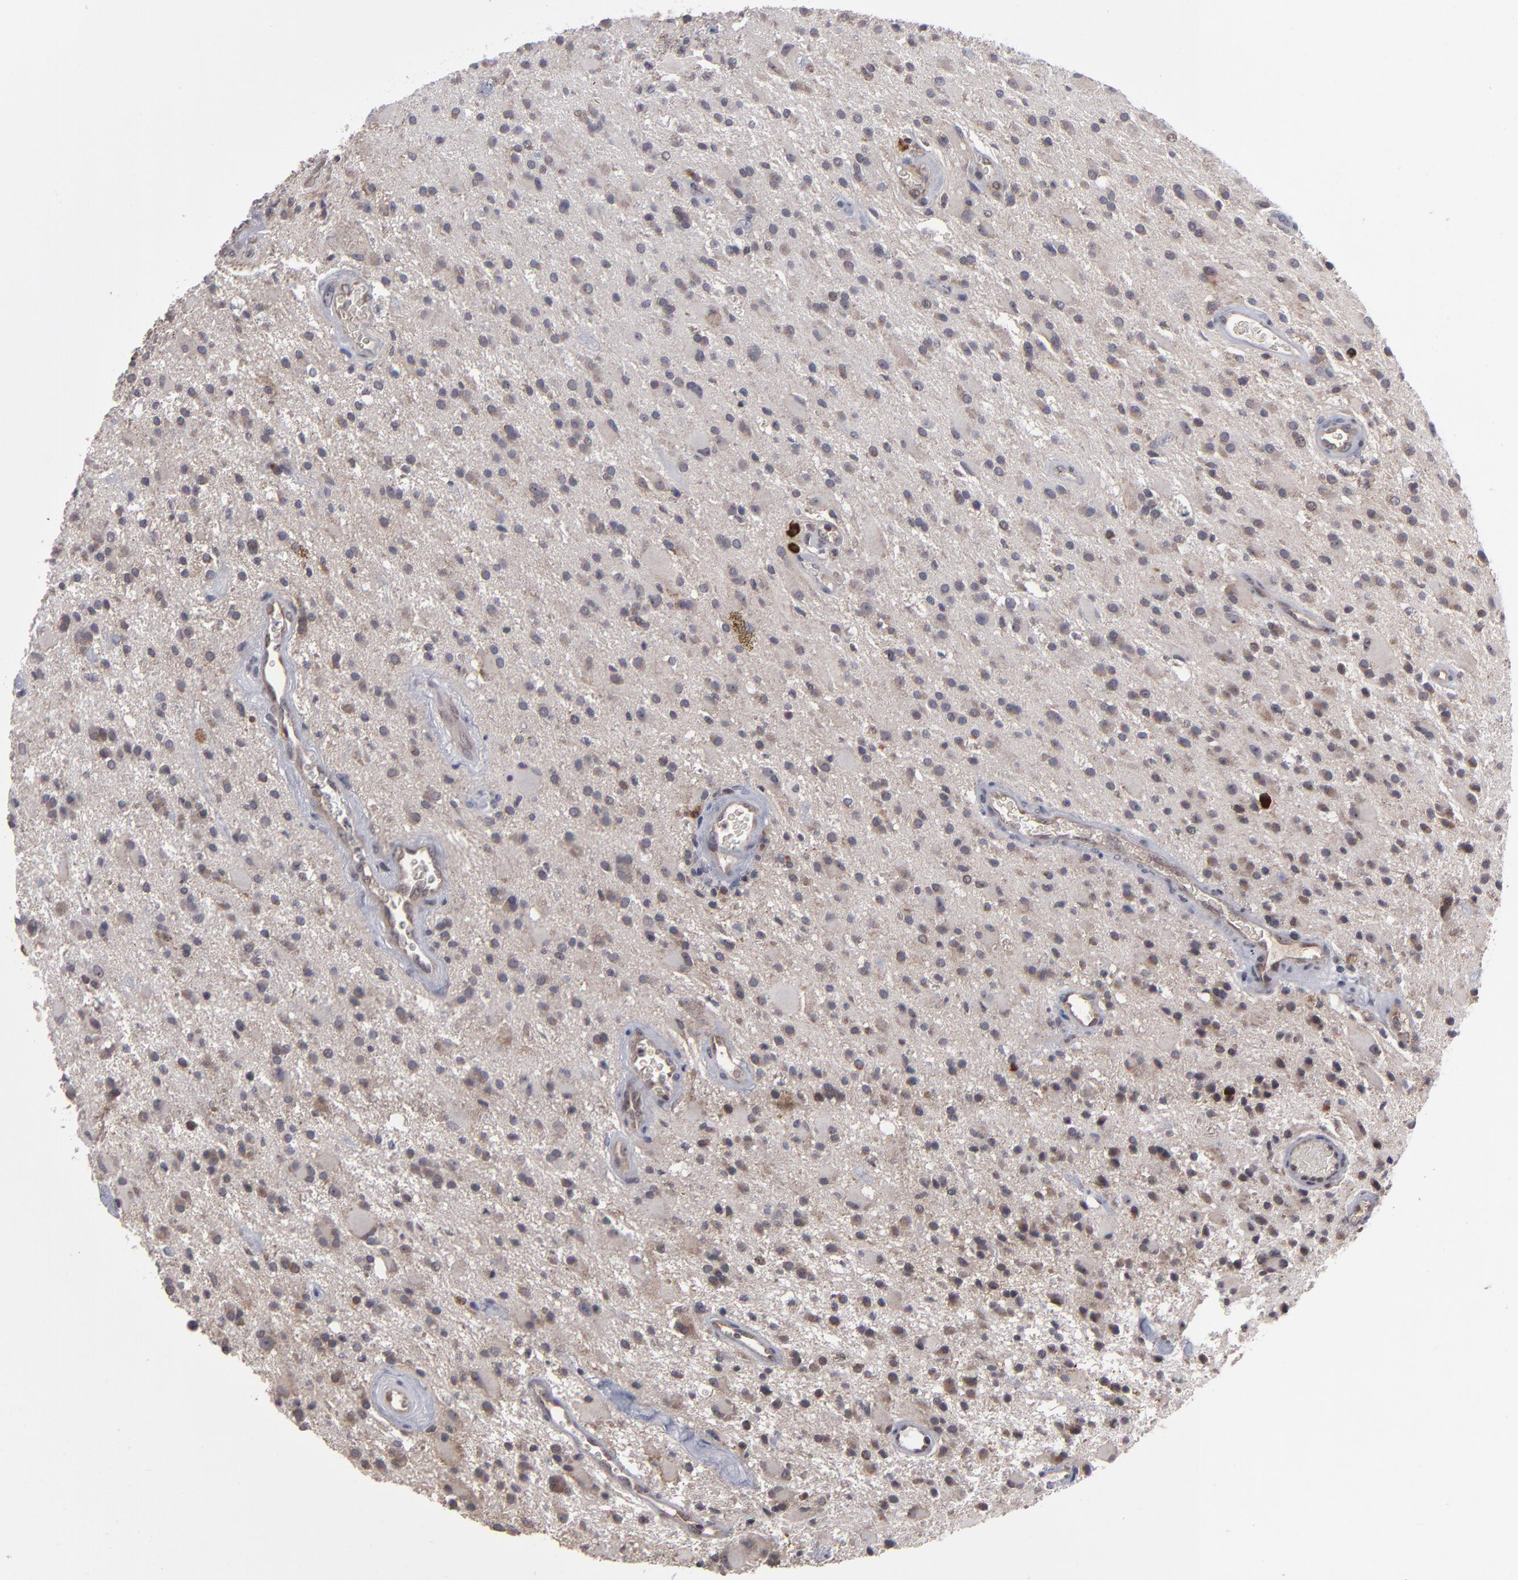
{"staining": {"intensity": "moderate", "quantity": "<25%", "location": "cytoplasmic/membranous"}, "tissue": "glioma", "cell_type": "Tumor cells", "image_type": "cancer", "snomed": [{"axis": "morphology", "description": "Glioma, malignant, Low grade"}, {"axis": "topography", "description": "Brain"}], "caption": "Protein expression analysis of malignant low-grade glioma reveals moderate cytoplasmic/membranous expression in approximately <25% of tumor cells.", "gene": "GLCCI1", "patient": {"sex": "male", "age": 58}}